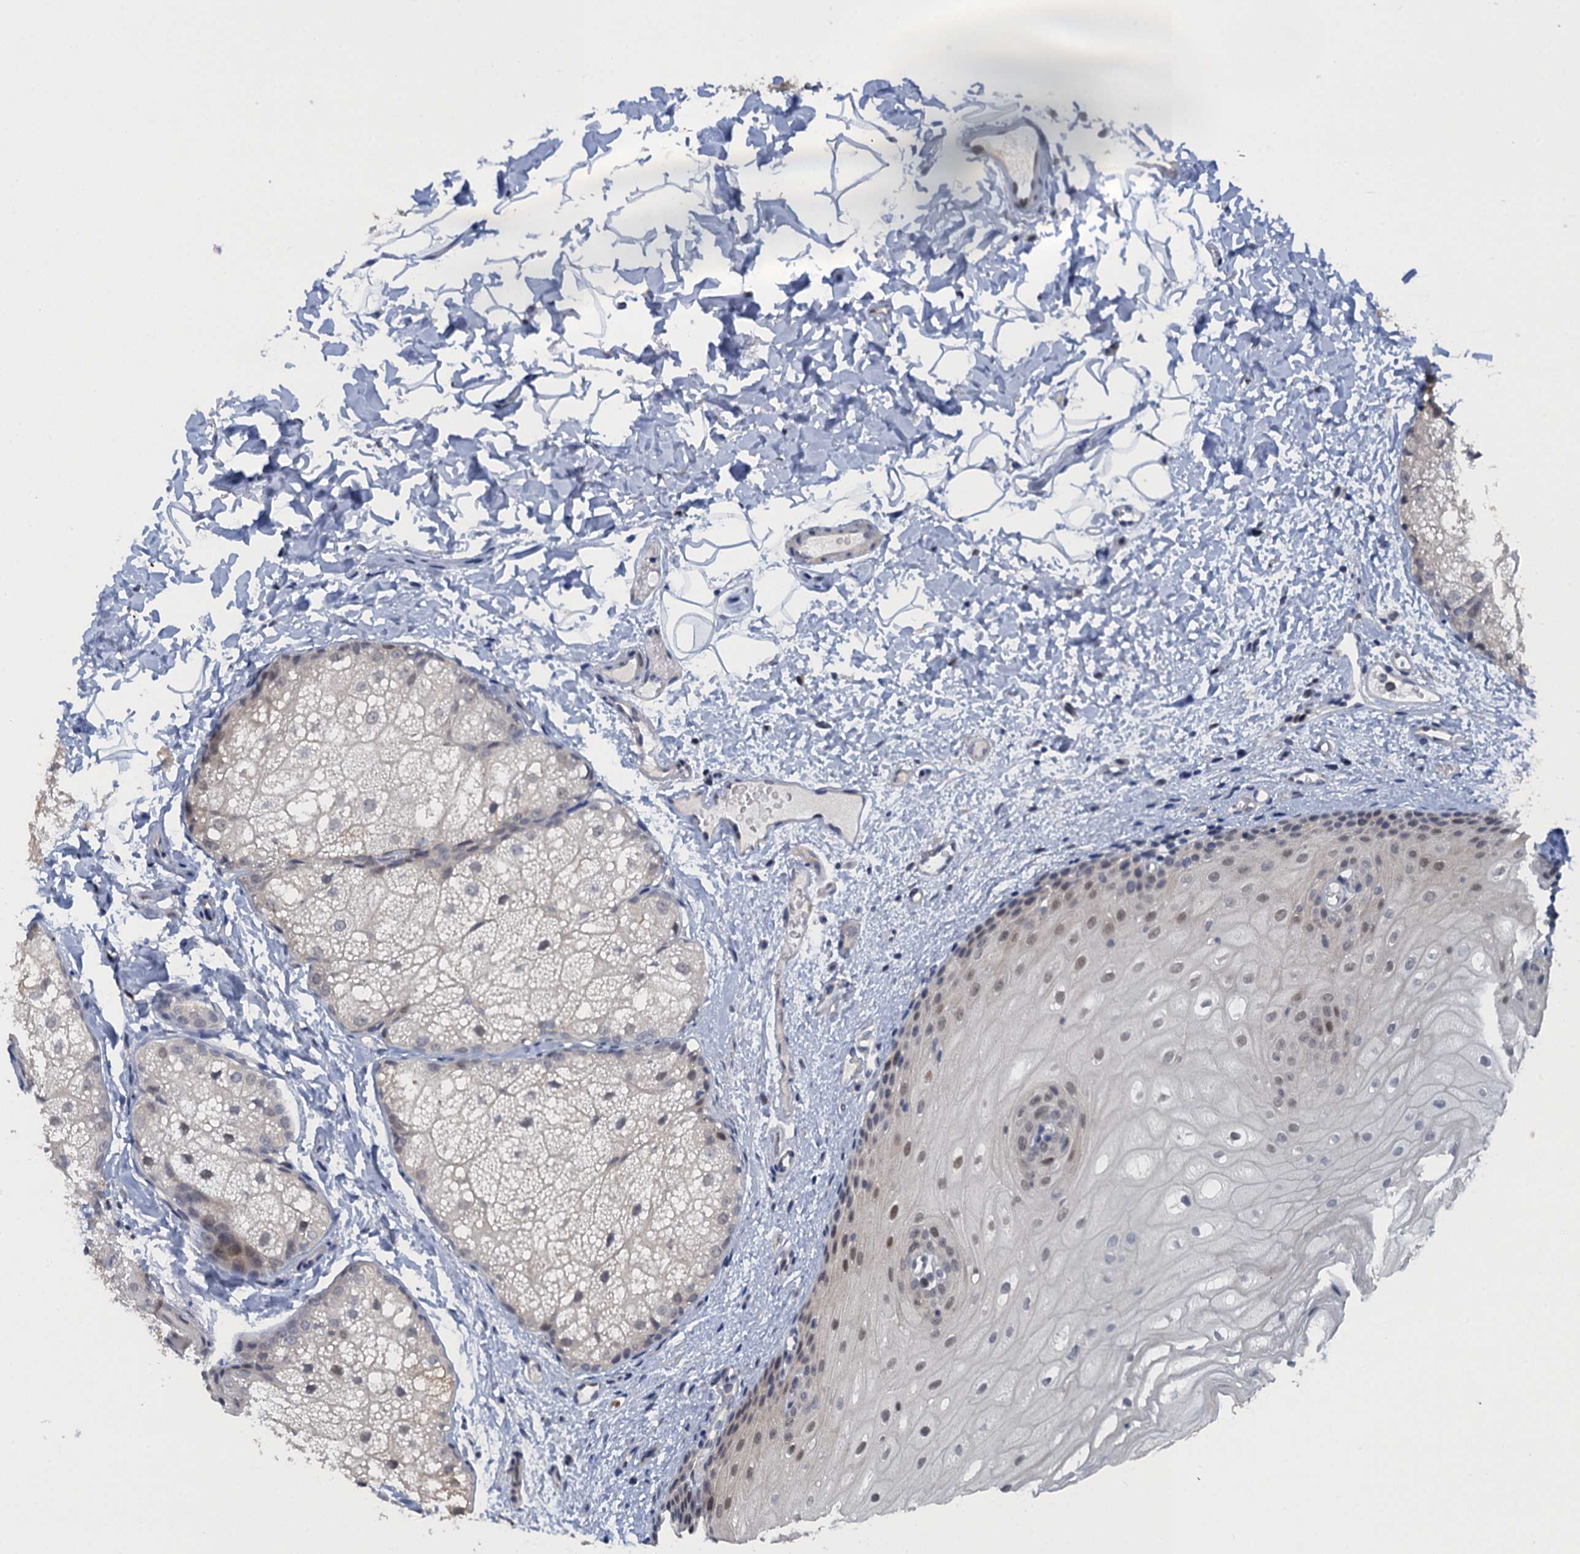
{"staining": {"intensity": "weak", "quantity": "<25%", "location": "nuclear"}, "tissue": "oral mucosa", "cell_type": "Squamous epithelial cells", "image_type": "normal", "snomed": [{"axis": "morphology", "description": "Normal tissue, NOS"}, {"axis": "topography", "description": "Oral tissue"}], "caption": "Immunohistochemical staining of normal human oral mucosa demonstrates no significant expression in squamous epithelial cells. Nuclei are stained in blue.", "gene": "MRFAP1", "patient": {"sex": "female", "age": 70}}